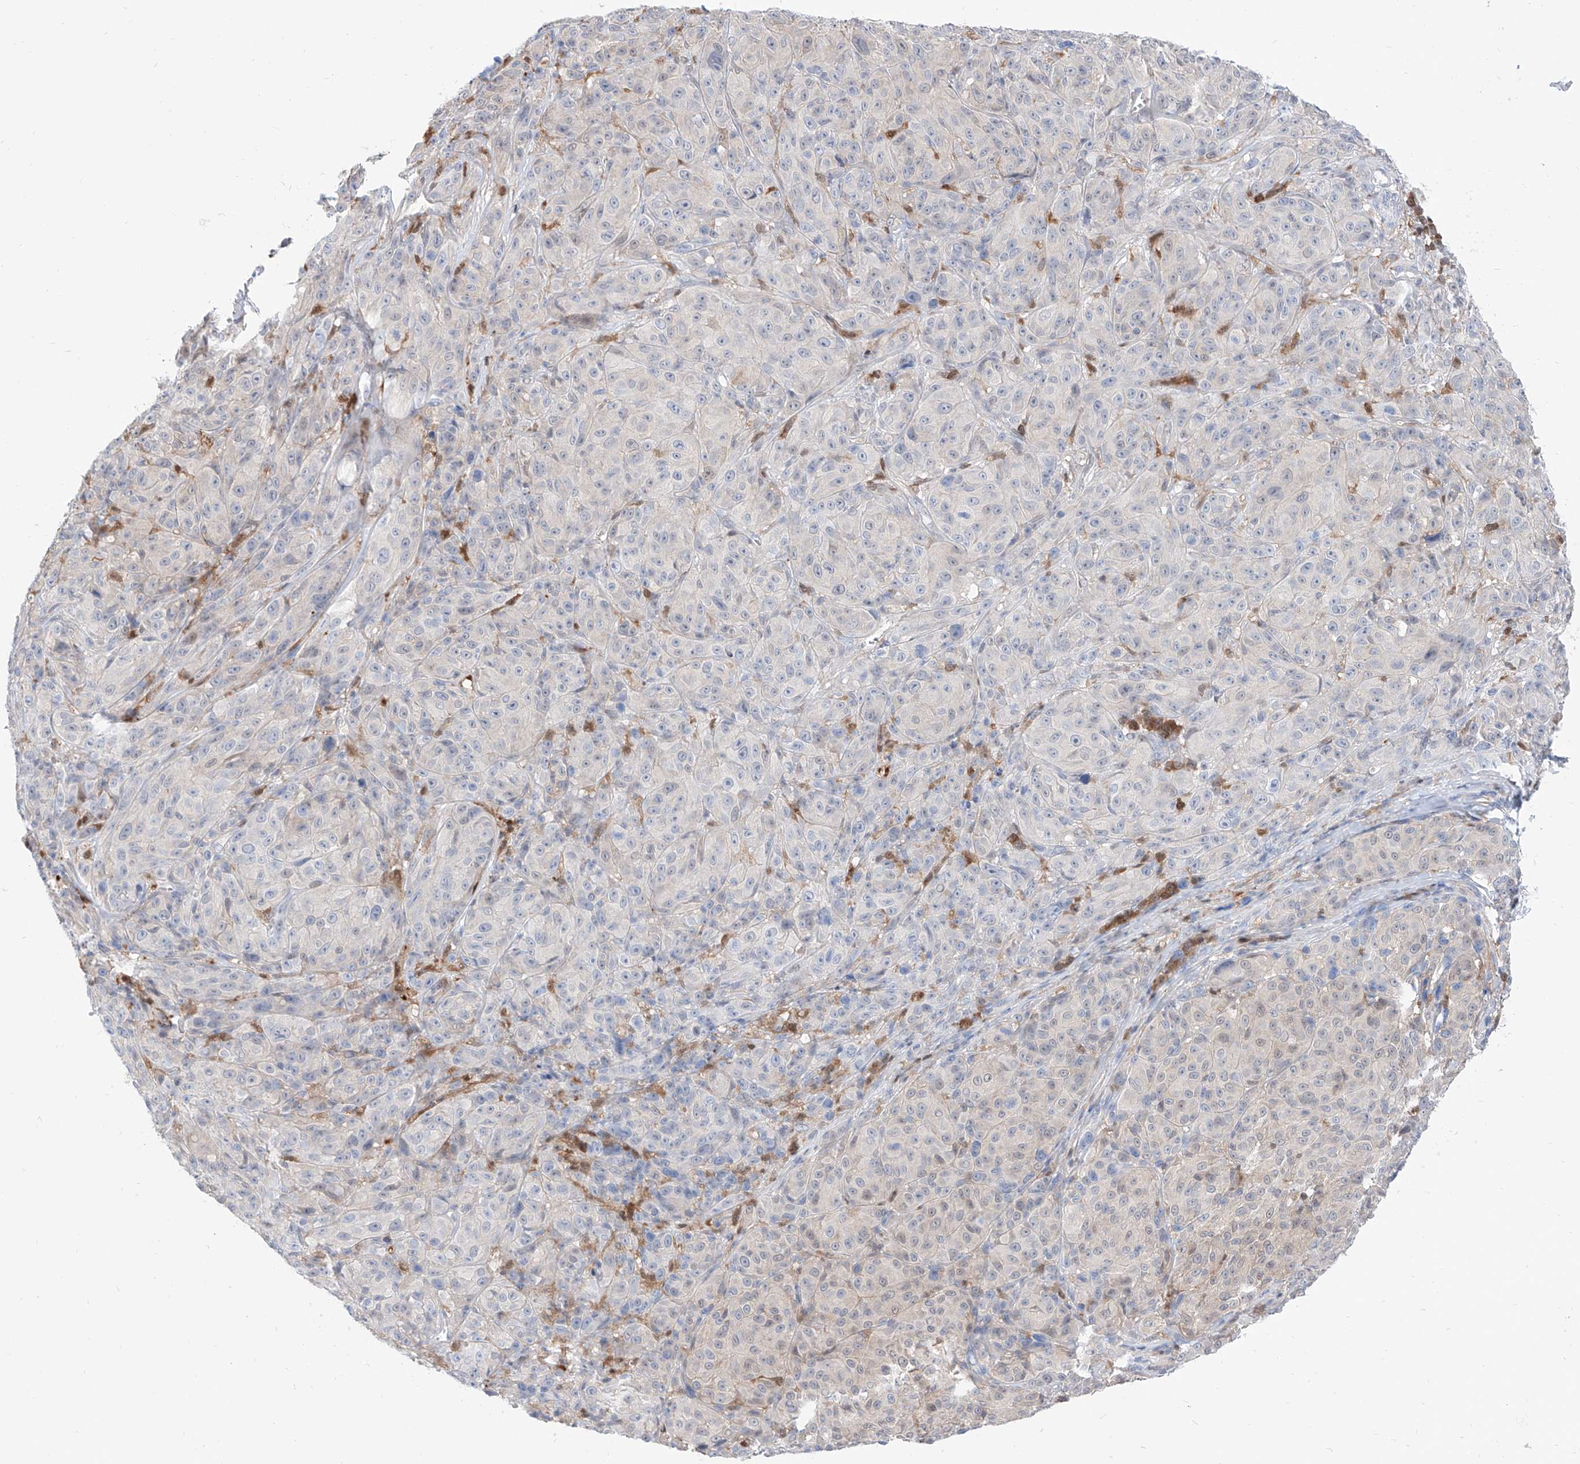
{"staining": {"intensity": "negative", "quantity": "none", "location": "none"}, "tissue": "melanoma", "cell_type": "Tumor cells", "image_type": "cancer", "snomed": [{"axis": "morphology", "description": "Malignant melanoma, NOS"}, {"axis": "topography", "description": "Skin"}], "caption": "A high-resolution histopathology image shows IHC staining of melanoma, which displays no significant expression in tumor cells. The staining was performed using DAB to visualize the protein expression in brown, while the nuclei were stained in blue with hematoxylin (Magnification: 20x).", "gene": "PDXK", "patient": {"sex": "male", "age": 73}}